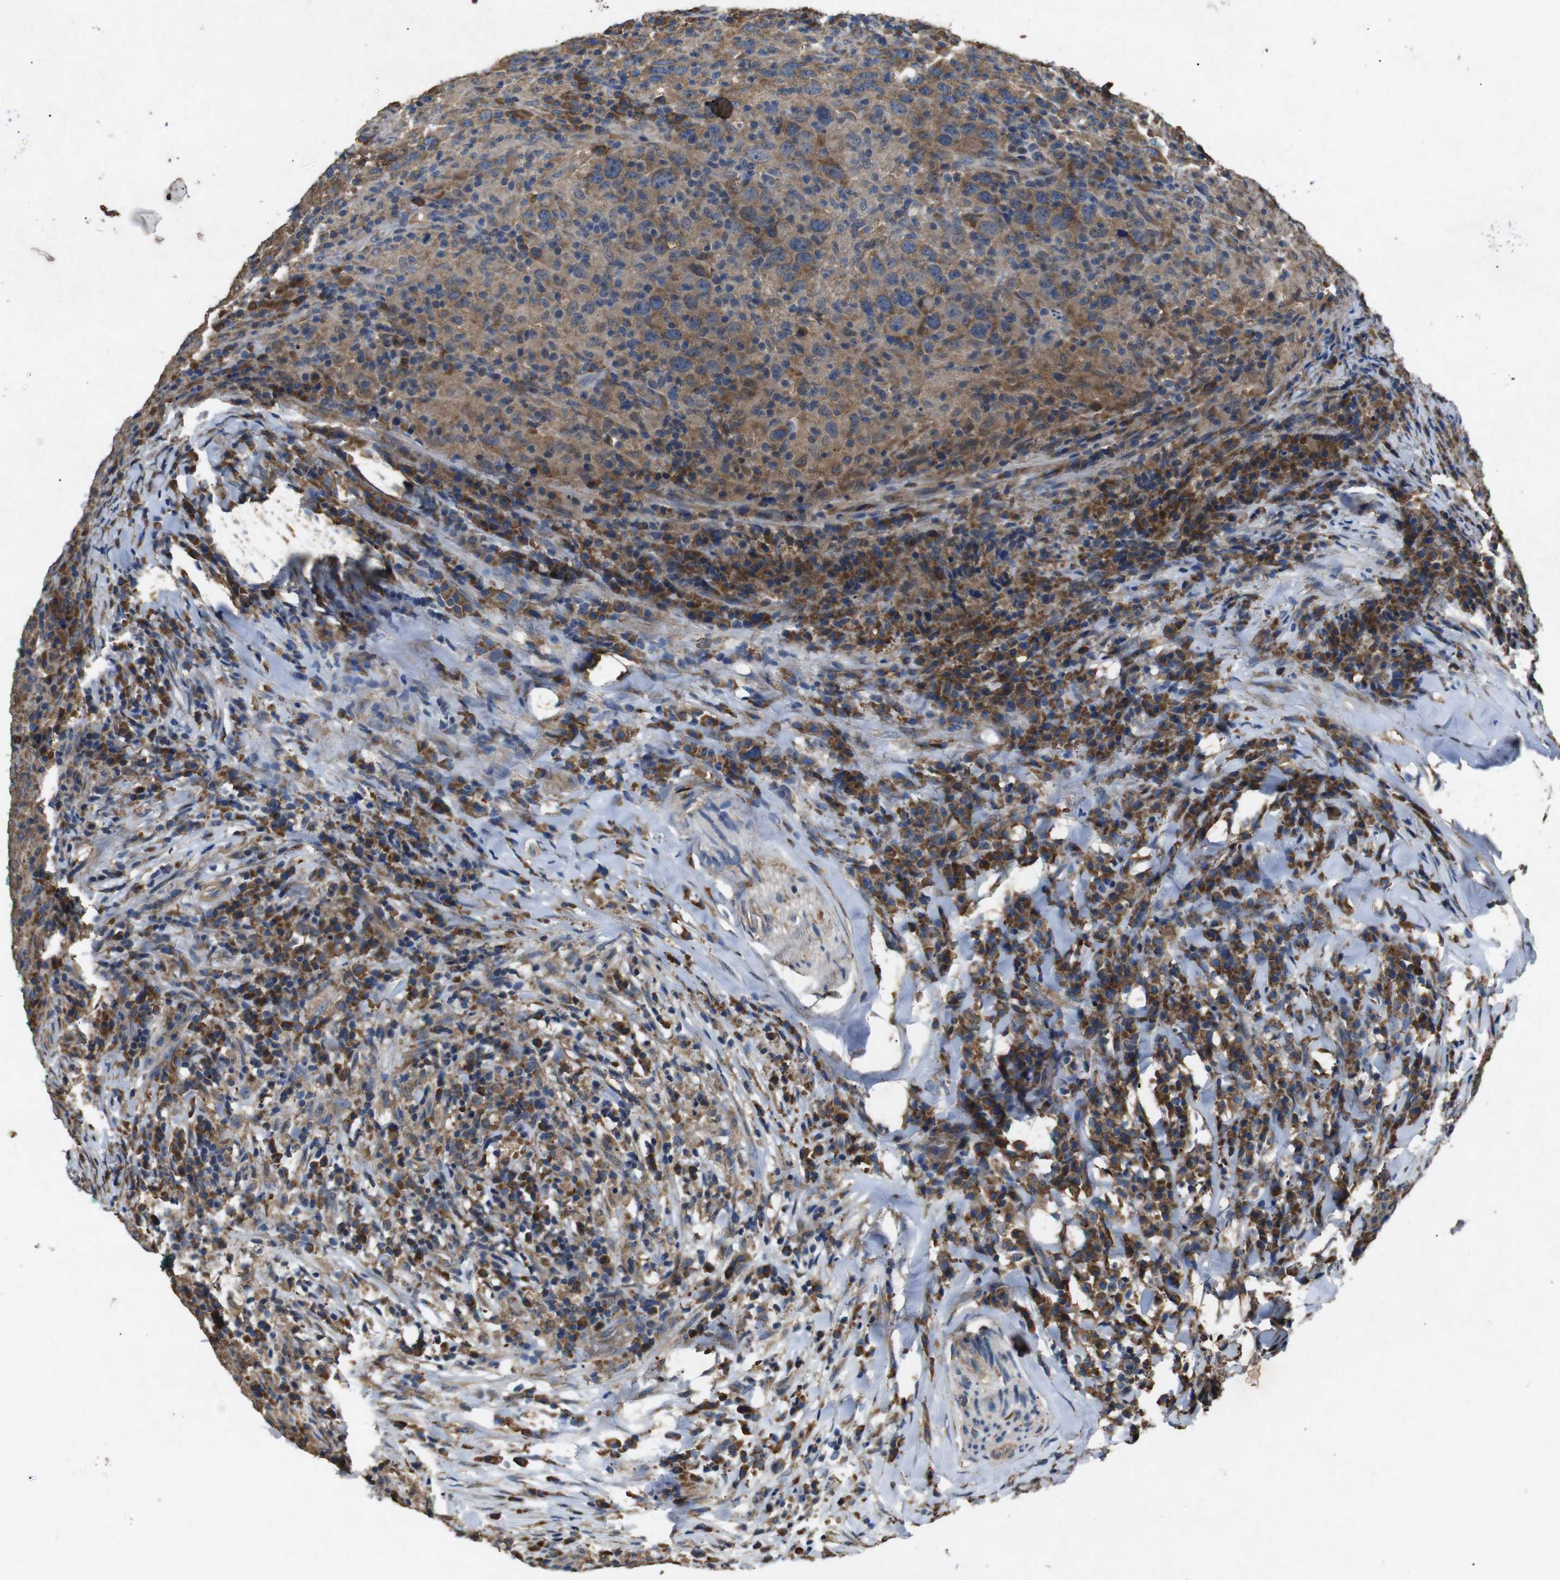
{"staining": {"intensity": "moderate", "quantity": ">75%", "location": "cytoplasmic/membranous"}, "tissue": "head and neck cancer", "cell_type": "Tumor cells", "image_type": "cancer", "snomed": [{"axis": "morphology", "description": "Adenocarcinoma, NOS"}, {"axis": "topography", "description": "Salivary gland"}, {"axis": "topography", "description": "Head-Neck"}], "caption": "Moderate cytoplasmic/membranous positivity for a protein is identified in about >75% of tumor cells of head and neck adenocarcinoma using immunohistochemistry (IHC).", "gene": "BNIP3", "patient": {"sex": "female", "age": 65}}